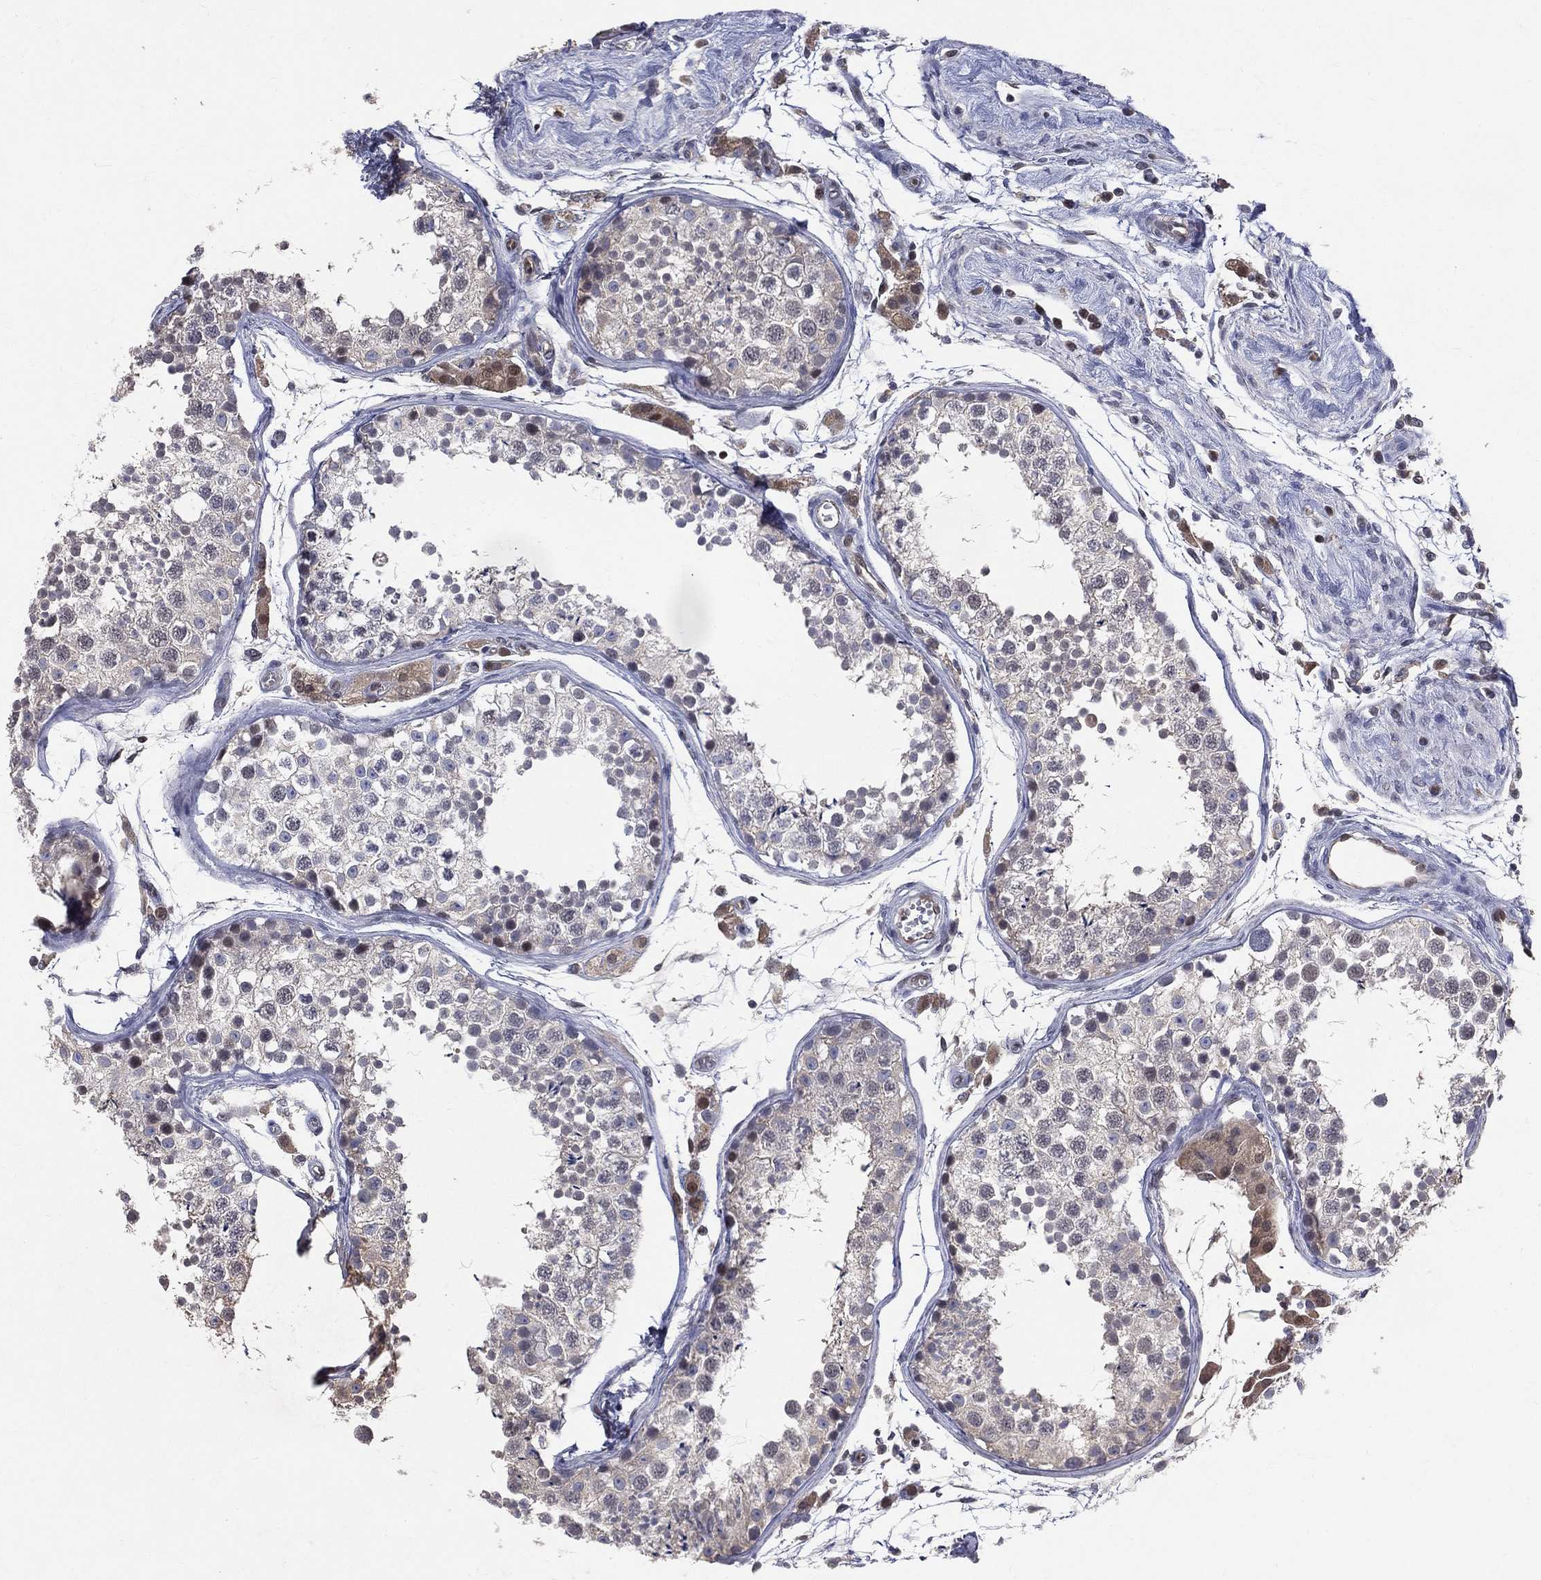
{"staining": {"intensity": "weak", "quantity": "<25%", "location": "cytoplasmic/membranous"}, "tissue": "testis", "cell_type": "Cells in seminiferous ducts", "image_type": "normal", "snomed": [{"axis": "morphology", "description": "Normal tissue, NOS"}, {"axis": "topography", "description": "Testis"}], "caption": "An immunohistochemistry (IHC) micrograph of normal testis is shown. There is no staining in cells in seminiferous ducts of testis.", "gene": "GMPR2", "patient": {"sex": "male", "age": 29}}